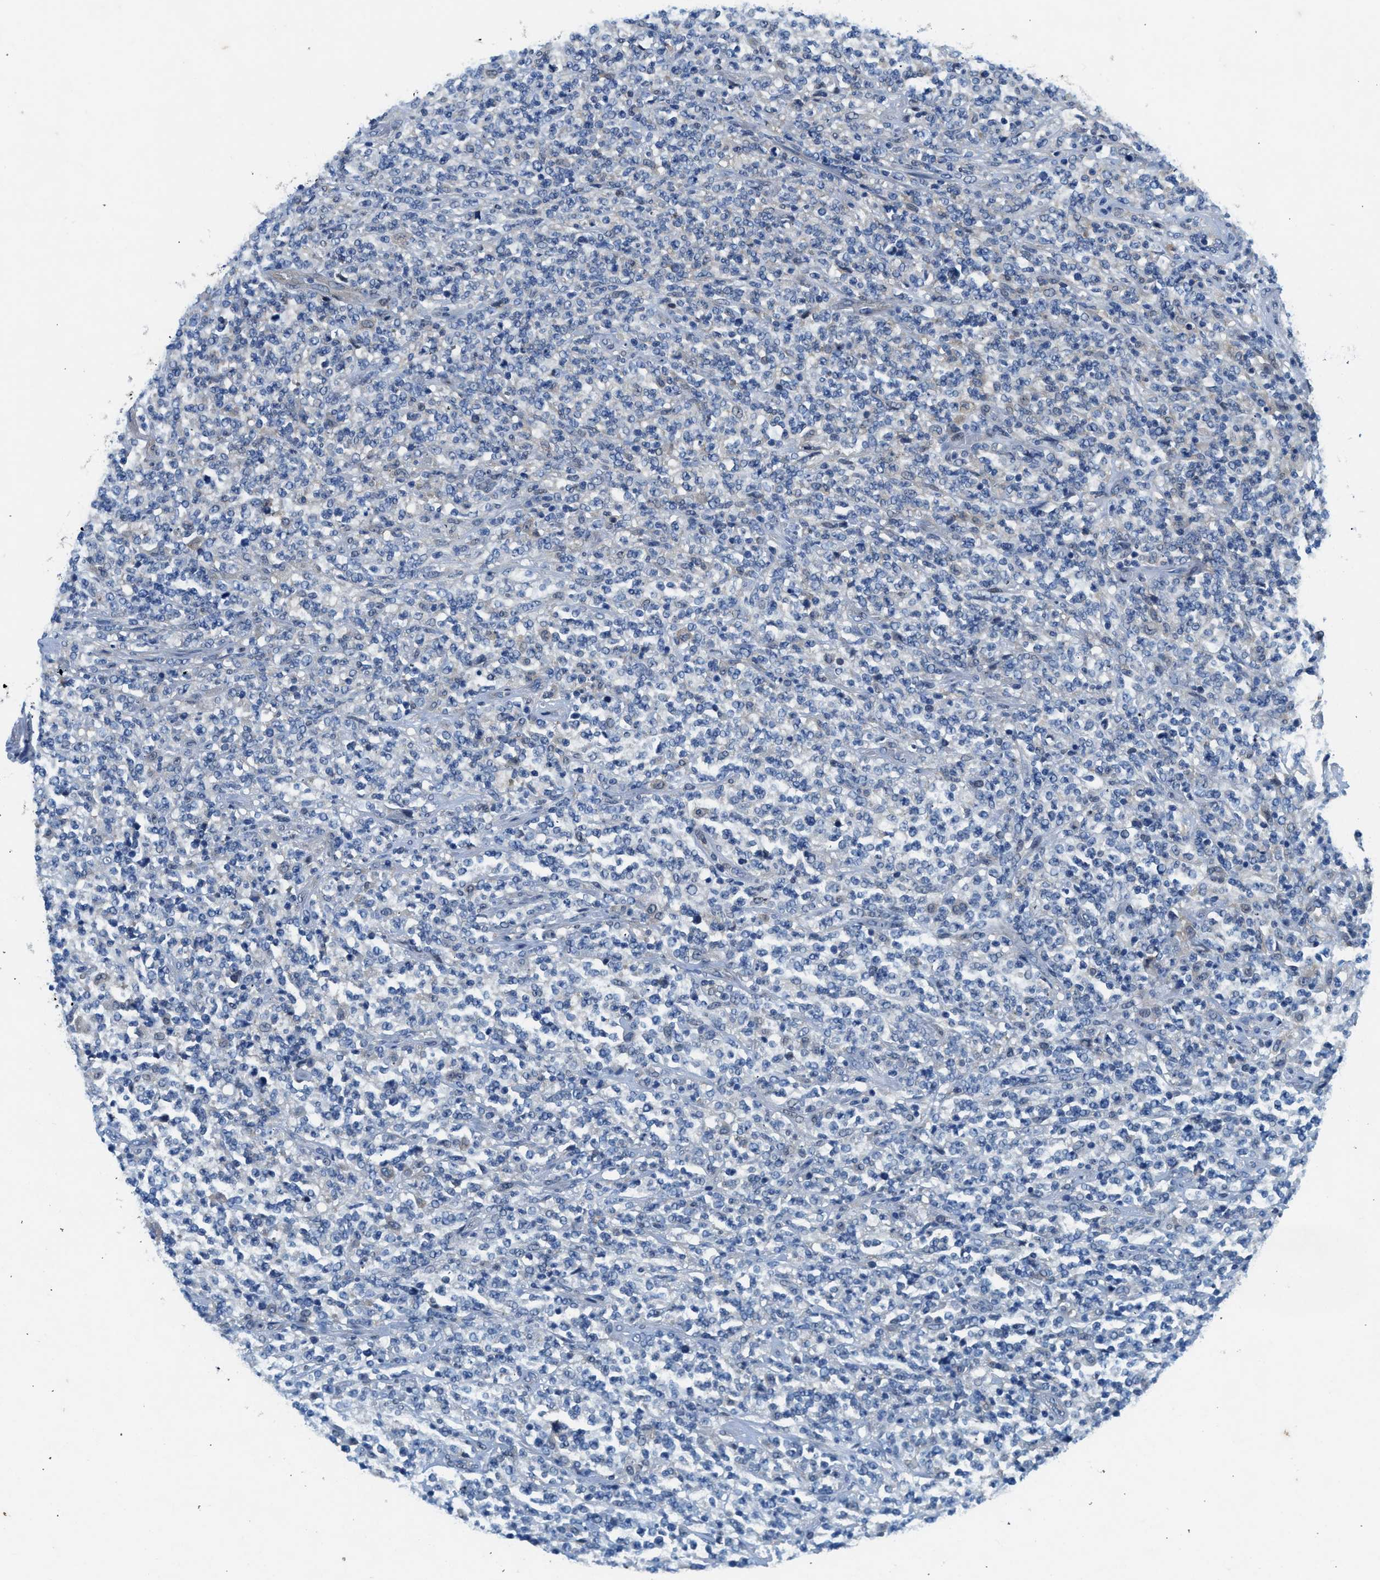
{"staining": {"intensity": "negative", "quantity": "none", "location": "none"}, "tissue": "lymphoma", "cell_type": "Tumor cells", "image_type": "cancer", "snomed": [{"axis": "morphology", "description": "Malignant lymphoma, non-Hodgkin's type, High grade"}, {"axis": "topography", "description": "Soft tissue"}], "caption": "Lymphoma was stained to show a protein in brown. There is no significant staining in tumor cells.", "gene": "COPS2", "patient": {"sex": "male", "age": 18}}